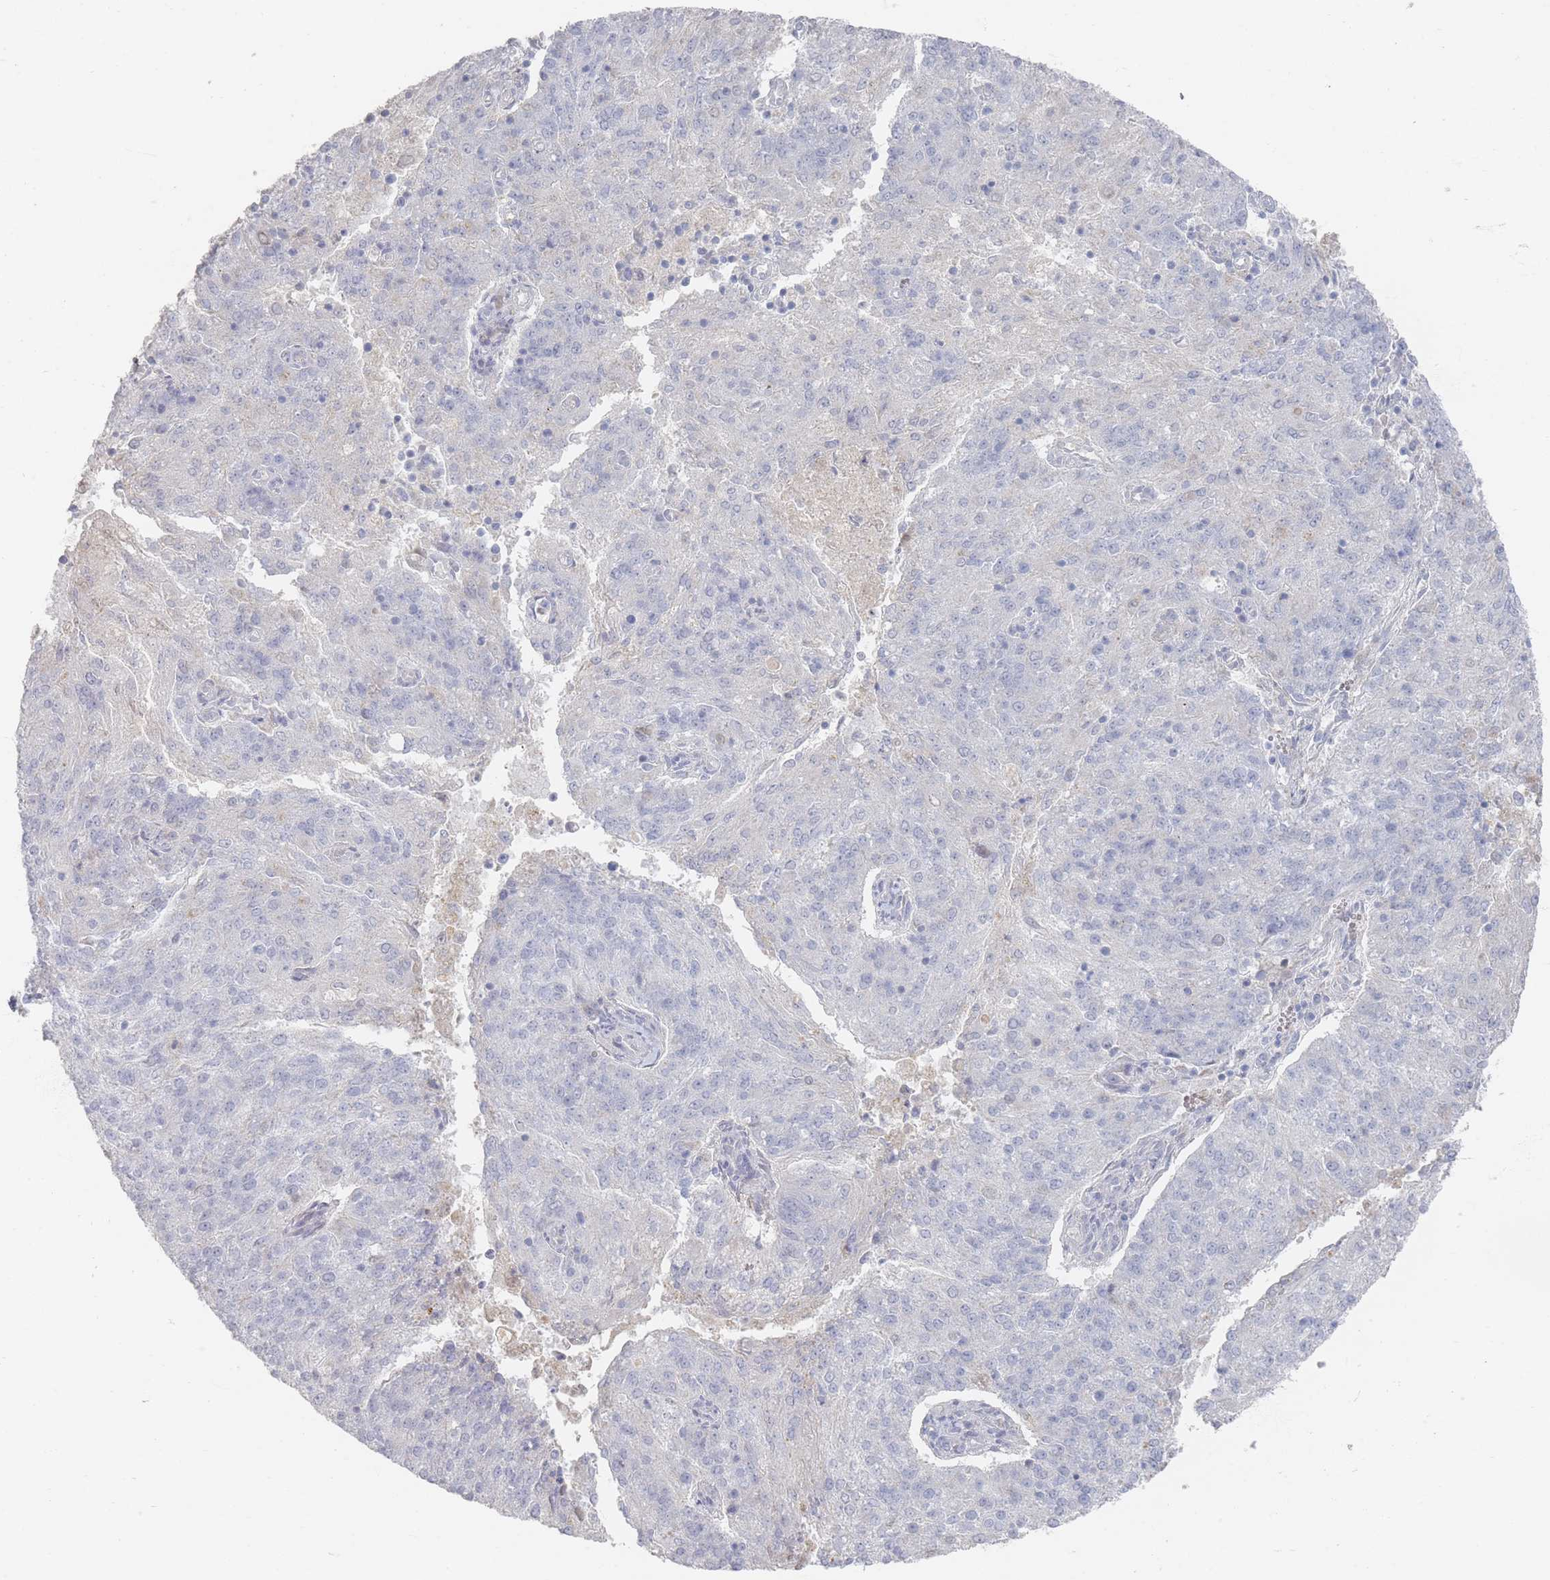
{"staining": {"intensity": "negative", "quantity": "none", "location": "none"}, "tissue": "endometrial cancer", "cell_type": "Tumor cells", "image_type": "cancer", "snomed": [{"axis": "morphology", "description": "Adenocarcinoma, NOS"}, {"axis": "topography", "description": "Endometrium"}], "caption": "Tumor cells are negative for protein expression in human adenocarcinoma (endometrial). The staining was performed using DAB (3,3'-diaminobenzidine) to visualize the protein expression in brown, while the nuclei were stained in blue with hematoxylin (Magnification: 20x).", "gene": "HELZ2", "patient": {"sex": "female", "age": 82}}